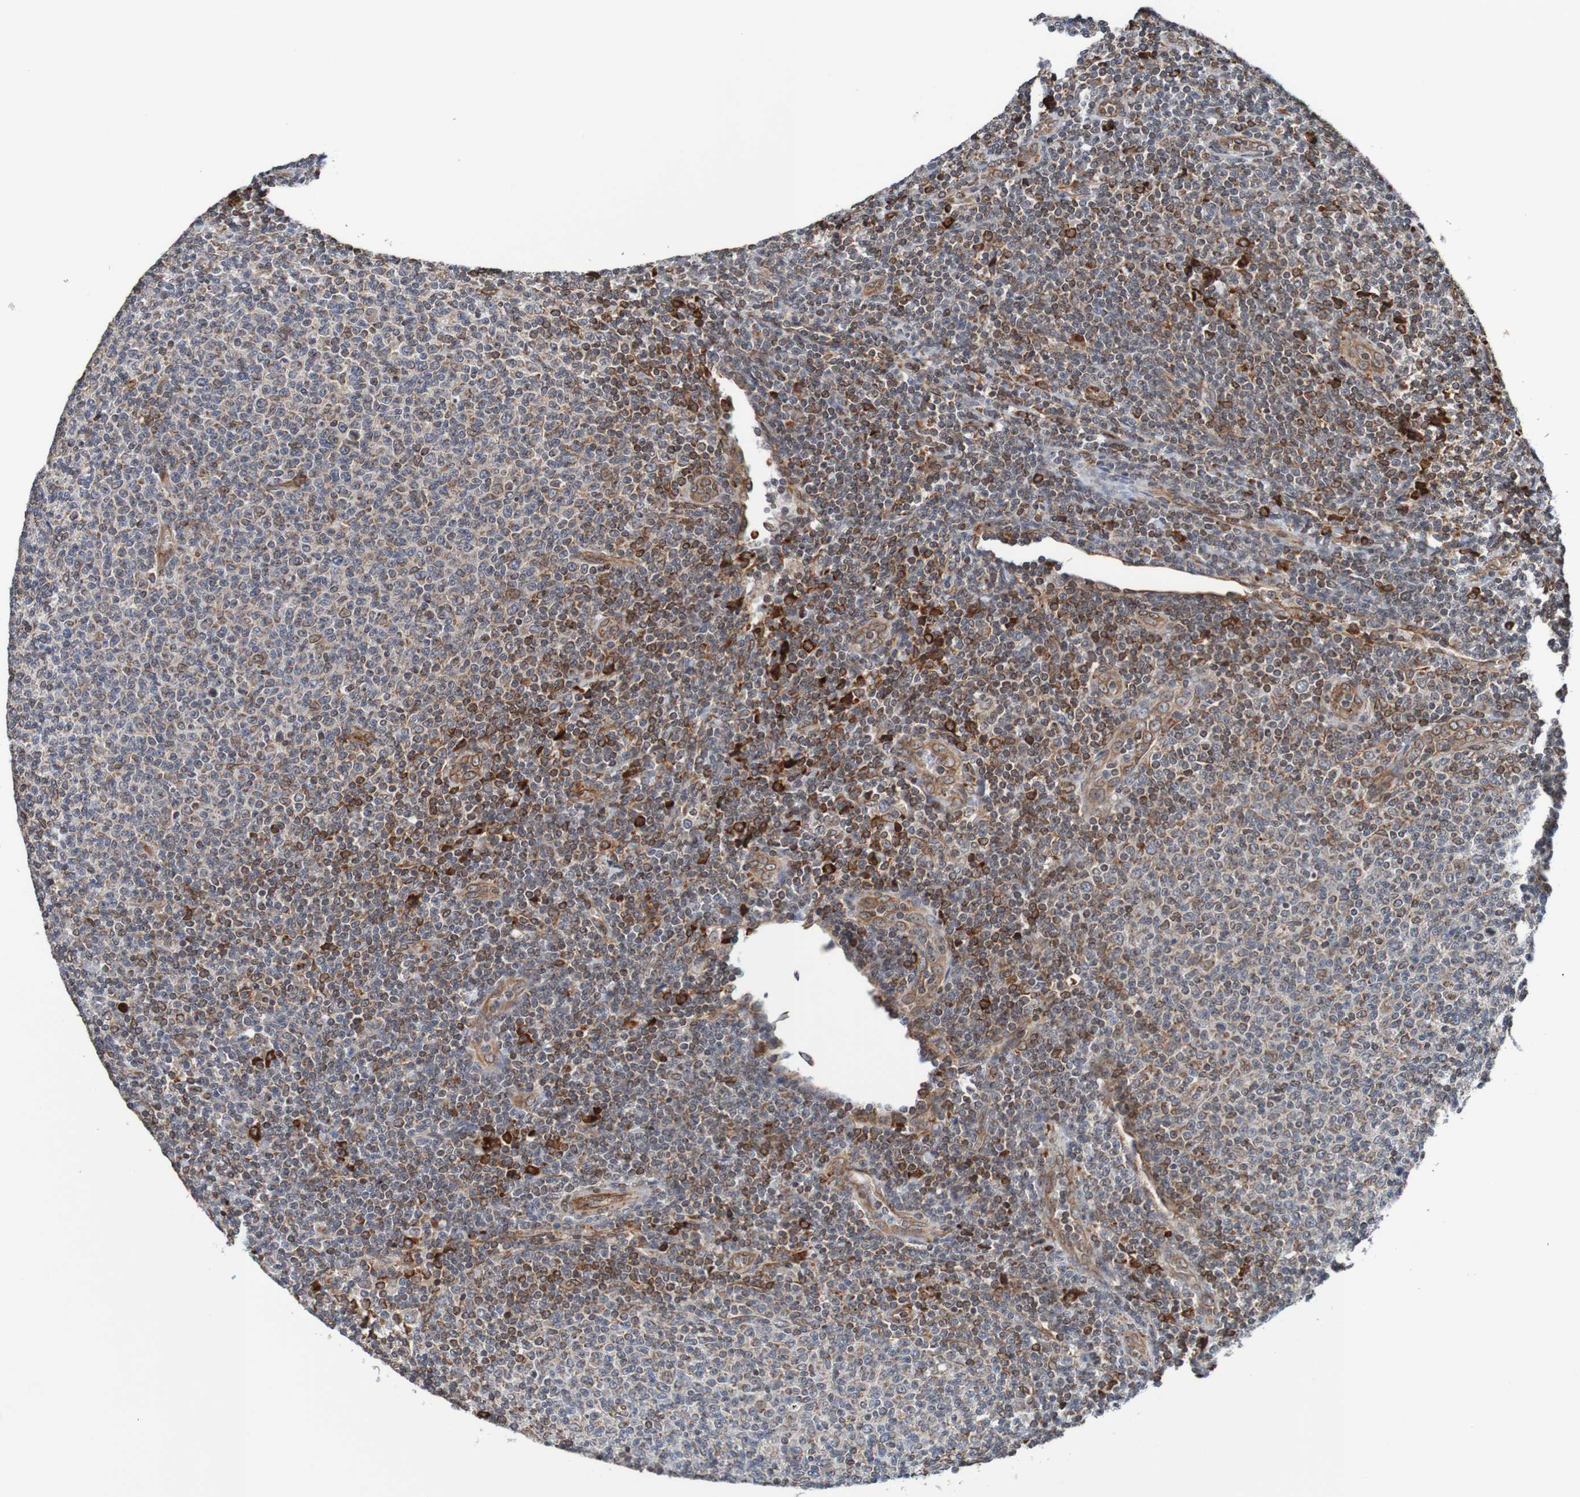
{"staining": {"intensity": "strong", "quantity": "25%-75%", "location": "cytoplasmic/membranous,nuclear"}, "tissue": "lymphoma", "cell_type": "Tumor cells", "image_type": "cancer", "snomed": [{"axis": "morphology", "description": "Malignant lymphoma, non-Hodgkin's type, Low grade"}, {"axis": "topography", "description": "Lymph node"}], "caption": "A micrograph of human lymphoma stained for a protein demonstrates strong cytoplasmic/membranous and nuclear brown staining in tumor cells.", "gene": "TMEM109", "patient": {"sex": "male", "age": 66}}